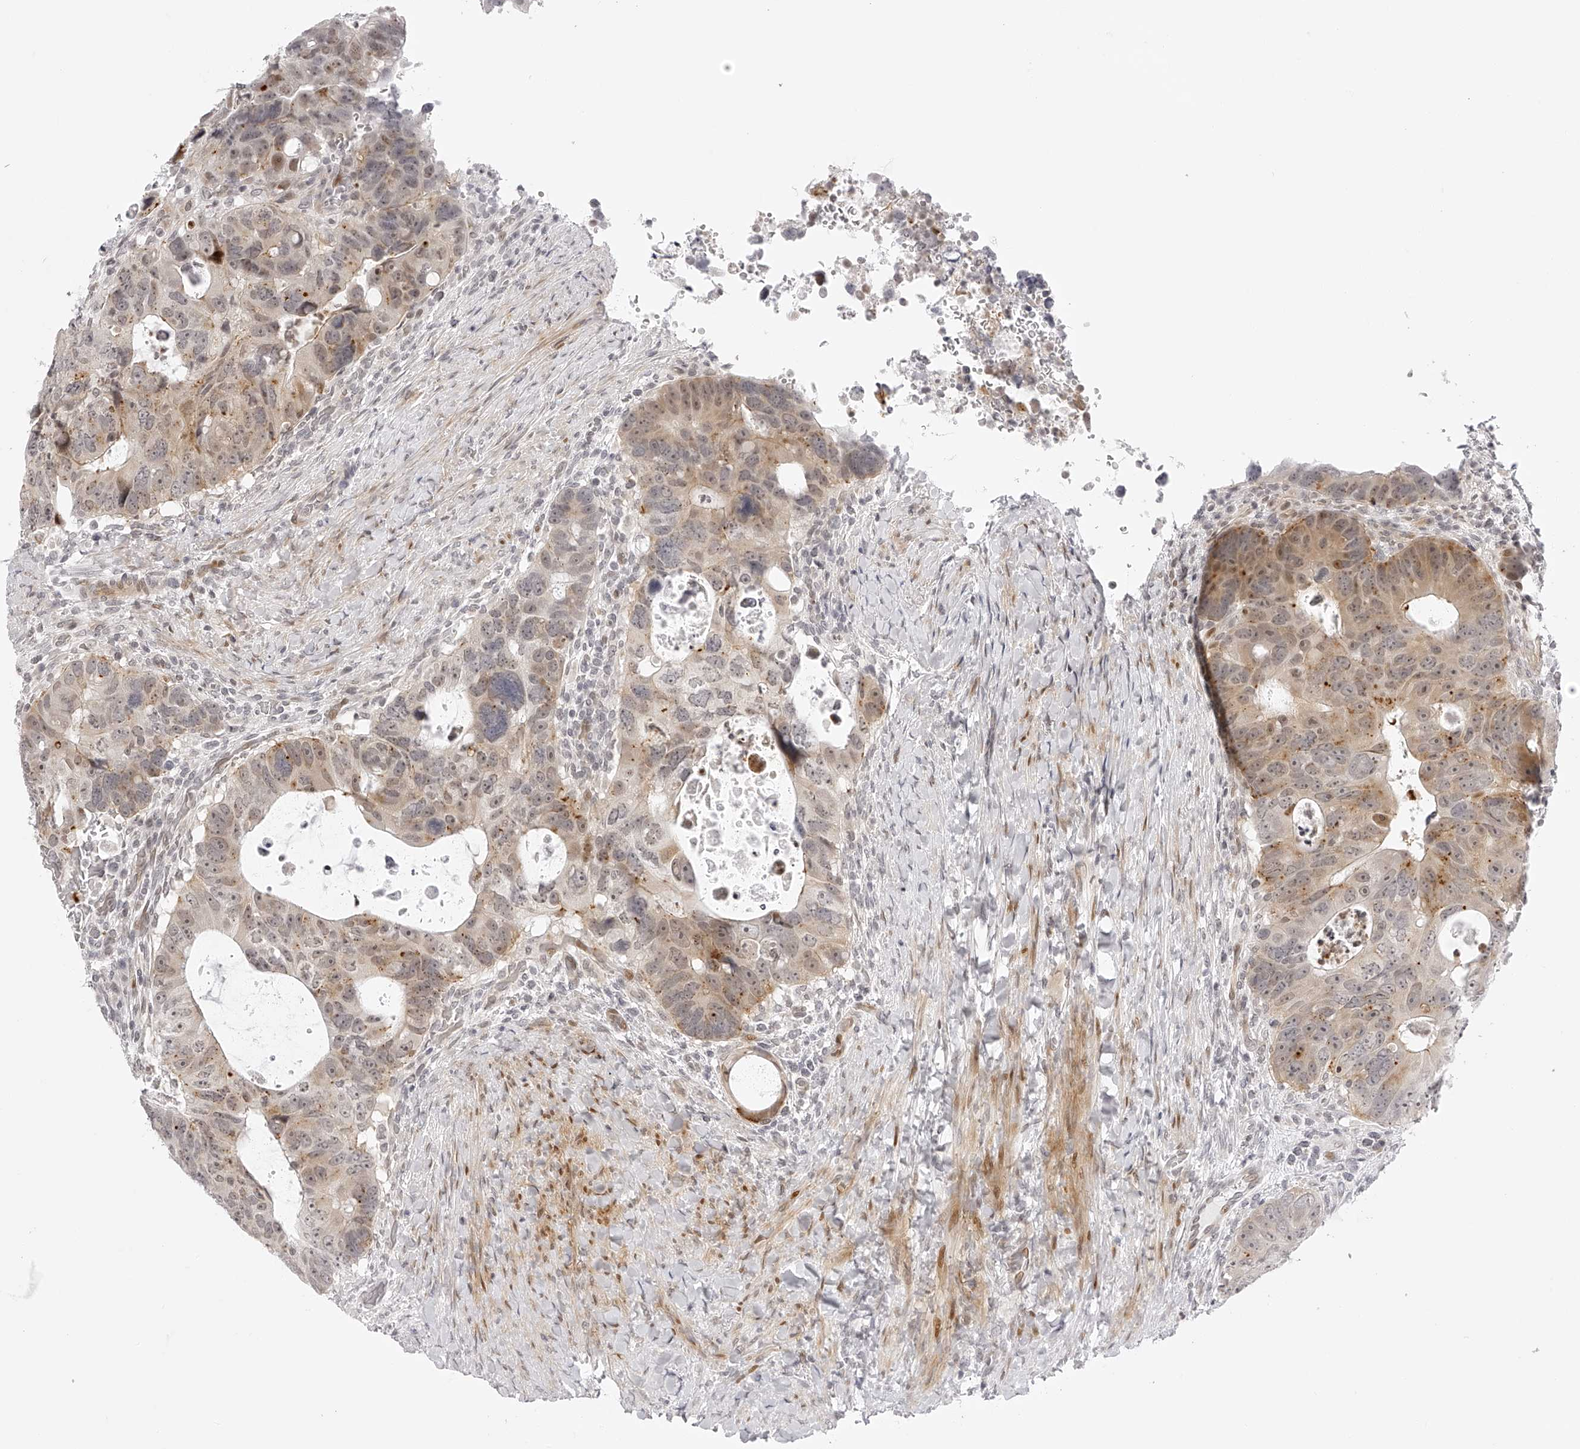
{"staining": {"intensity": "moderate", "quantity": "<25%", "location": "cytoplasmic/membranous,nuclear"}, "tissue": "colorectal cancer", "cell_type": "Tumor cells", "image_type": "cancer", "snomed": [{"axis": "morphology", "description": "Adenocarcinoma, NOS"}, {"axis": "topography", "description": "Rectum"}], "caption": "The image shows a brown stain indicating the presence of a protein in the cytoplasmic/membranous and nuclear of tumor cells in colorectal cancer (adenocarcinoma).", "gene": "PLEKHG1", "patient": {"sex": "male", "age": 59}}